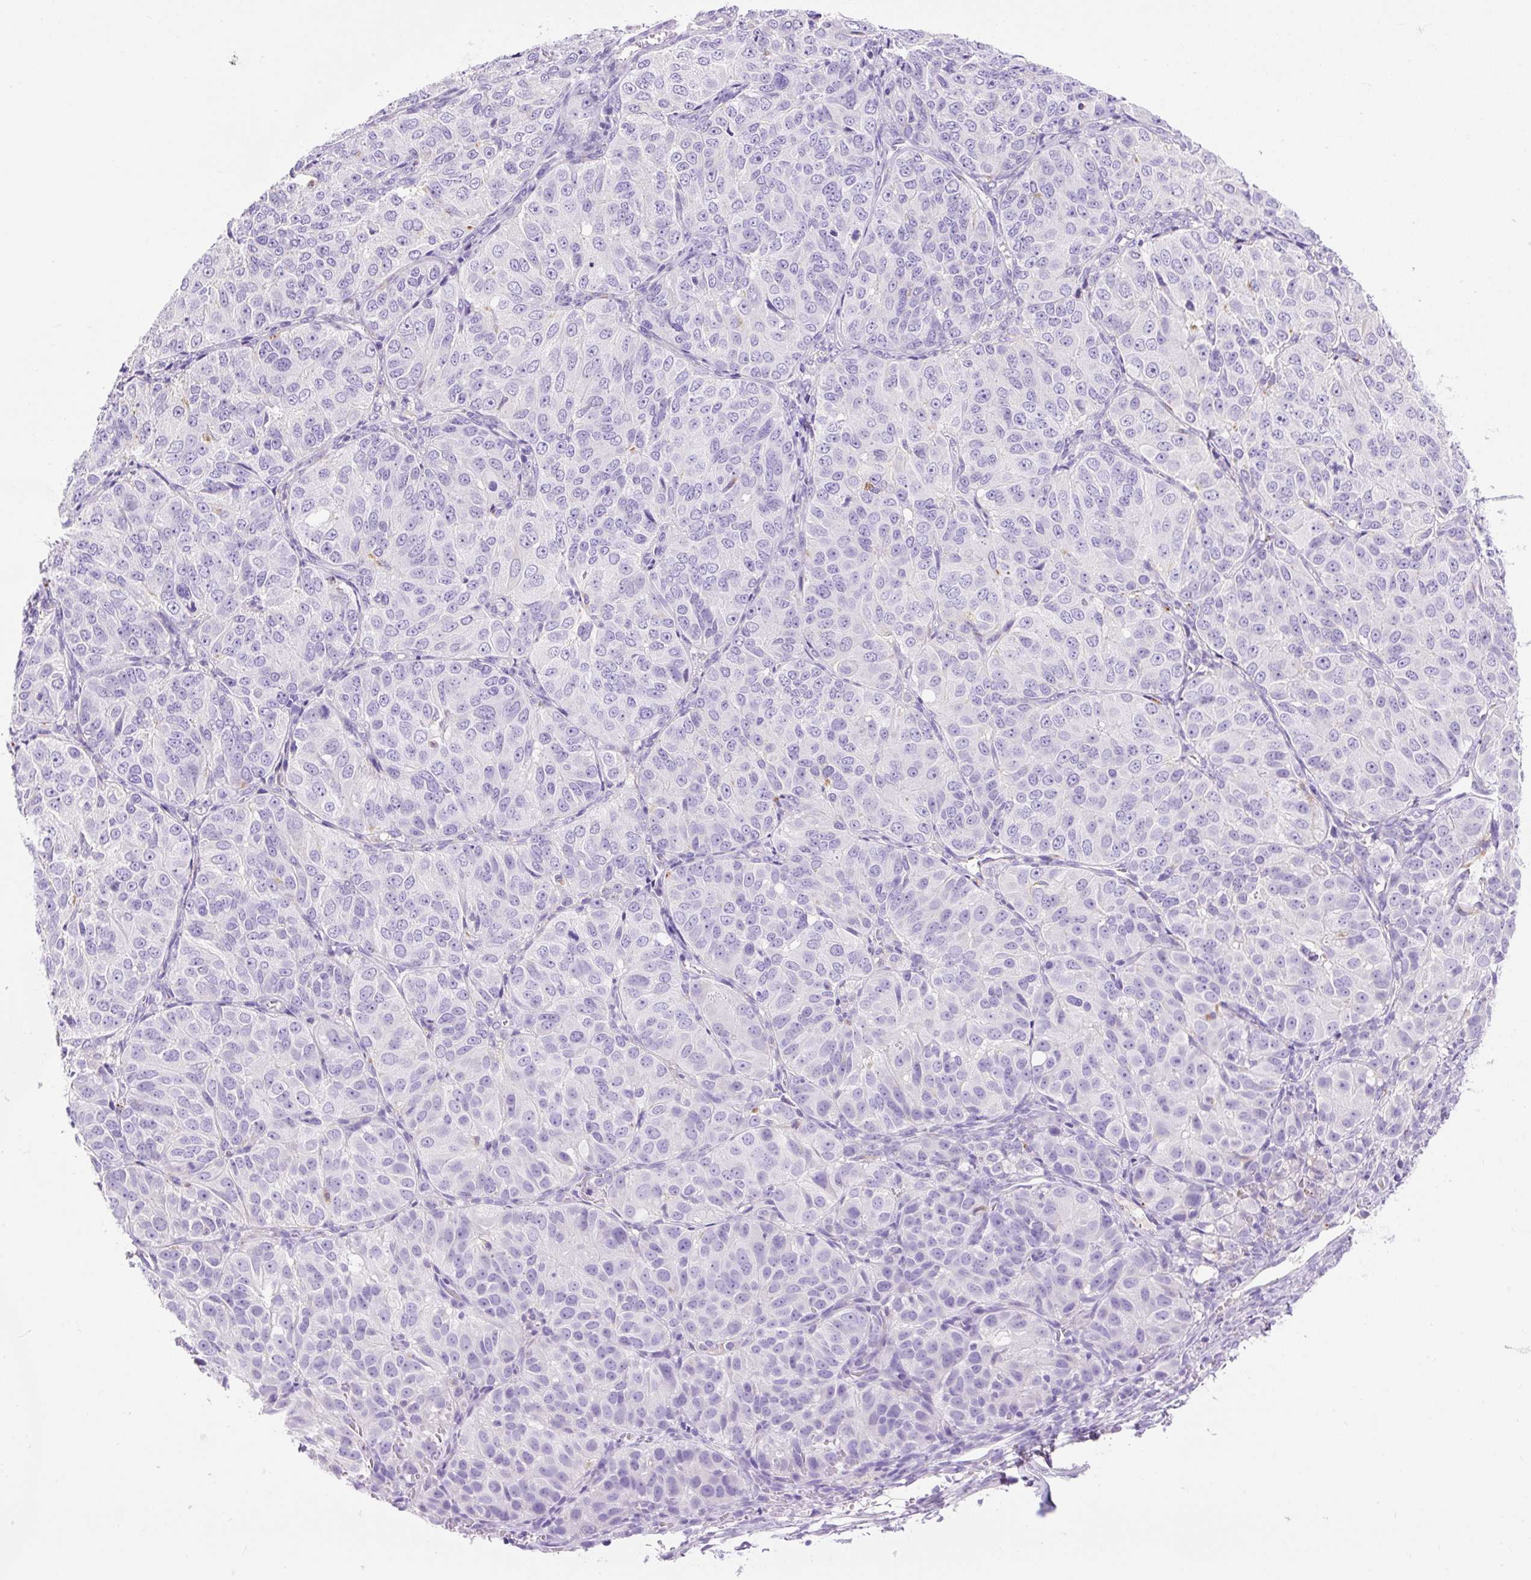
{"staining": {"intensity": "negative", "quantity": "none", "location": "none"}, "tissue": "ovarian cancer", "cell_type": "Tumor cells", "image_type": "cancer", "snomed": [{"axis": "morphology", "description": "Carcinoma, endometroid"}, {"axis": "topography", "description": "Ovary"}], "caption": "Immunohistochemical staining of ovarian cancer (endometroid carcinoma) displays no significant expression in tumor cells.", "gene": "HEXB", "patient": {"sex": "female", "age": 51}}